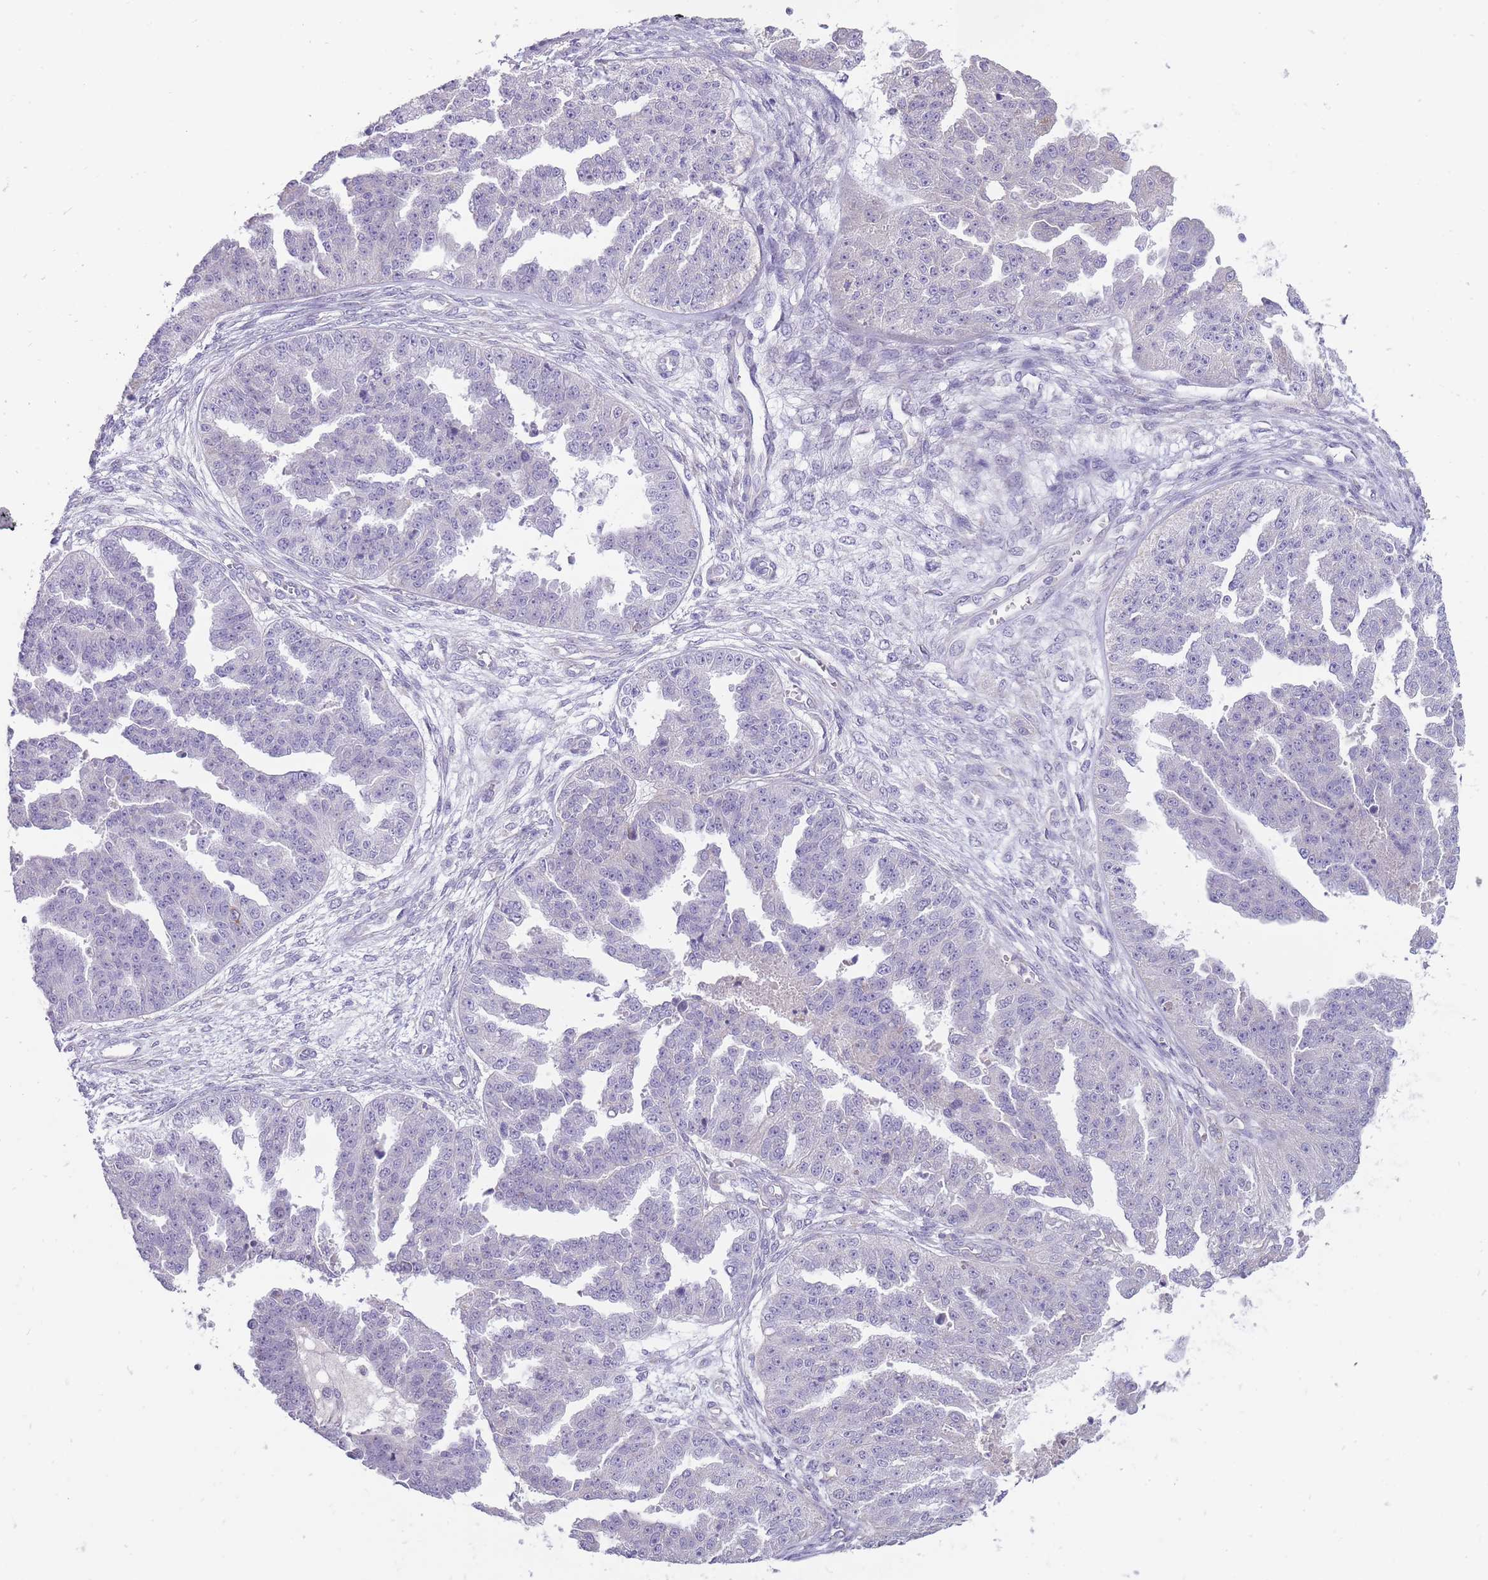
{"staining": {"intensity": "negative", "quantity": "none", "location": "none"}, "tissue": "ovarian cancer", "cell_type": "Tumor cells", "image_type": "cancer", "snomed": [{"axis": "morphology", "description": "Cystadenocarcinoma, serous, NOS"}, {"axis": "topography", "description": "Ovary"}], "caption": "Tumor cells show no significant protein expression in ovarian cancer (serous cystadenocarcinoma). Brightfield microscopy of immunohistochemistry stained with DAB (brown) and hematoxylin (blue), captured at high magnification.", "gene": "ERICH4", "patient": {"sex": "female", "age": 58}}